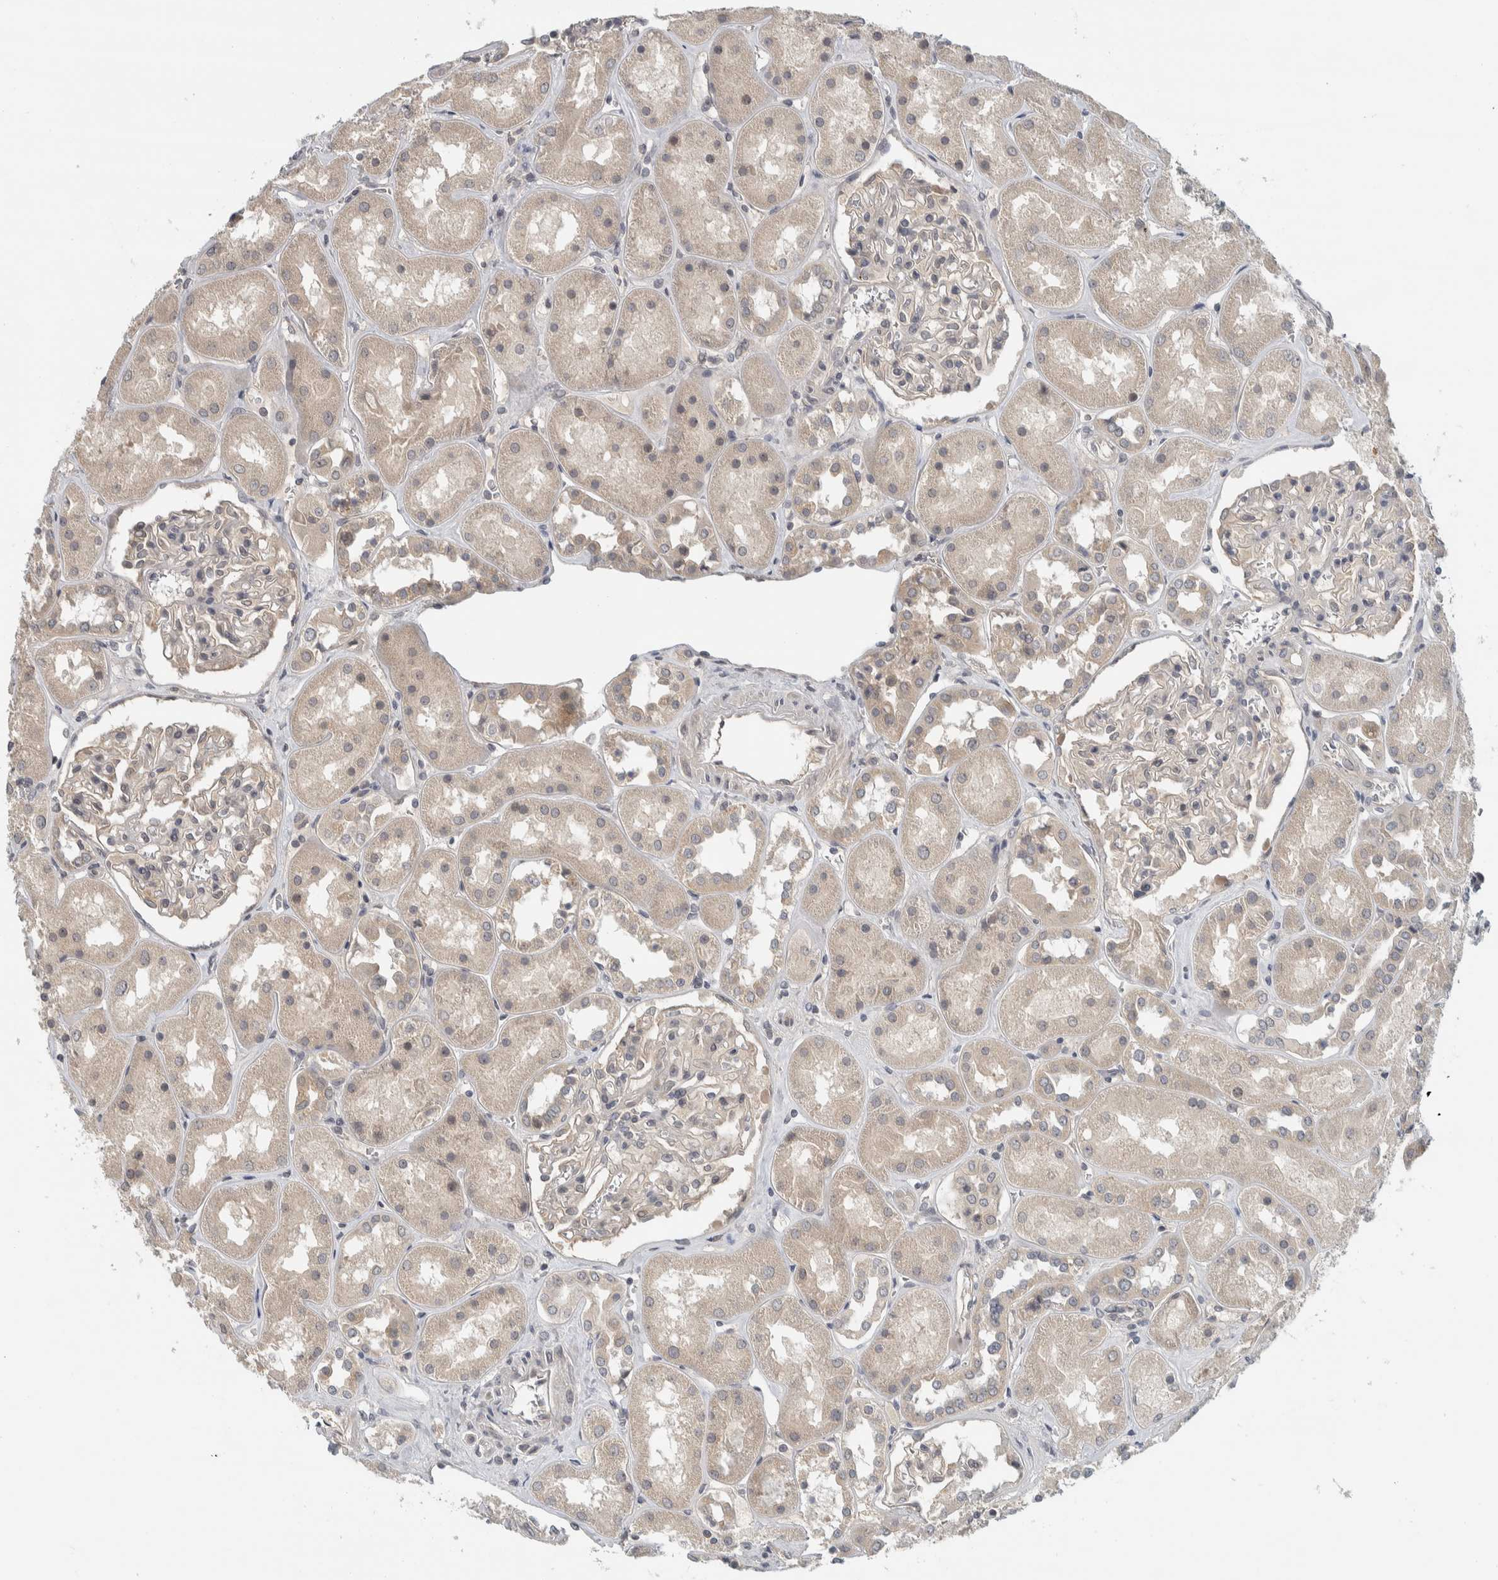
{"staining": {"intensity": "weak", "quantity": "<25%", "location": "cytoplasmic/membranous"}, "tissue": "kidney", "cell_type": "Cells in glomeruli", "image_type": "normal", "snomed": [{"axis": "morphology", "description": "Normal tissue, NOS"}, {"axis": "topography", "description": "Kidney"}], "caption": "The image demonstrates no staining of cells in glomeruli in normal kidney.", "gene": "AFP", "patient": {"sex": "male", "age": 70}}